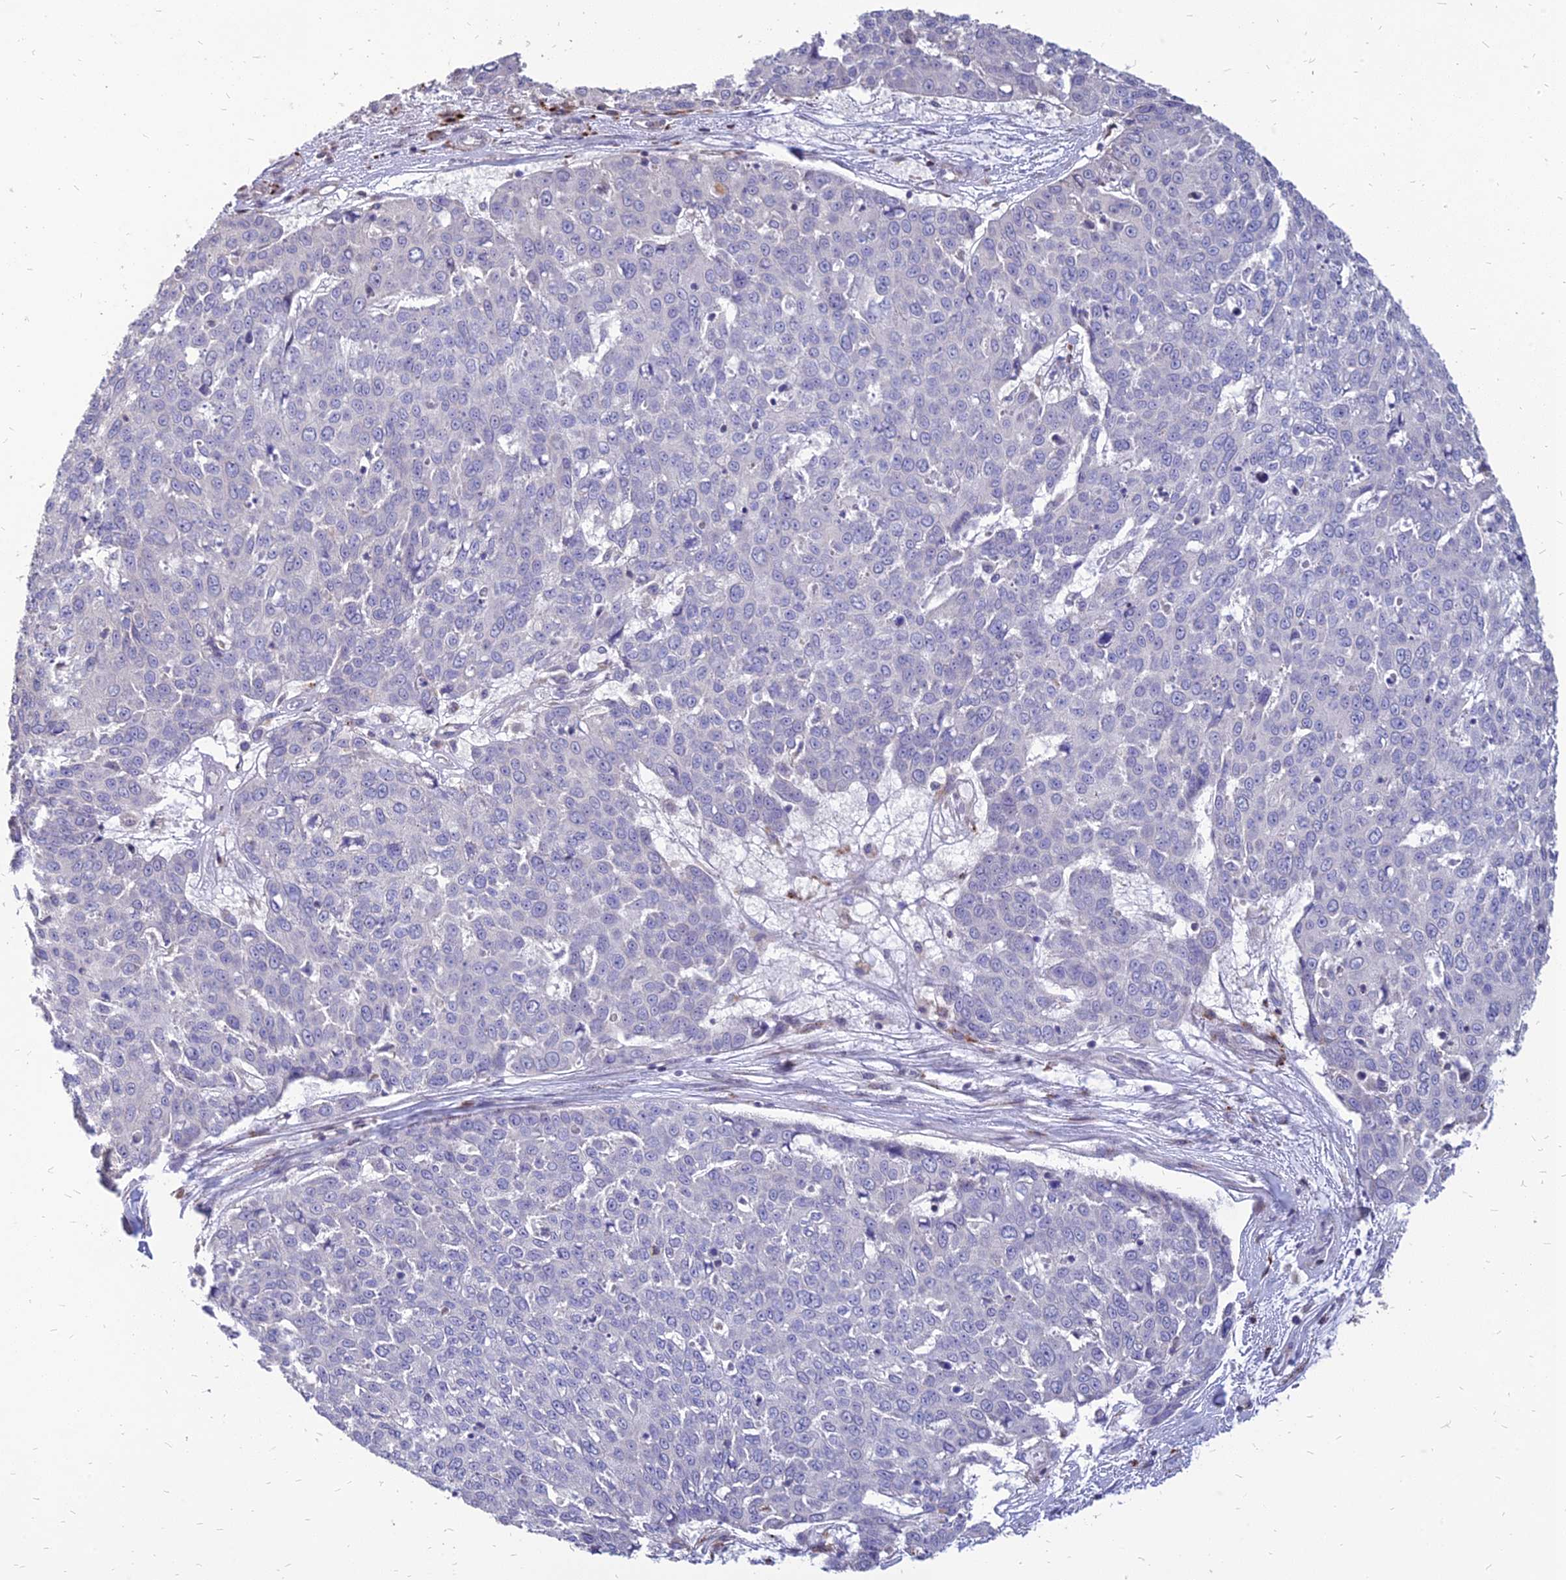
{"staining": {"intensity": "negative", "quantity": "none", "location": "none"}, "tissue": "skin cancer", "cell_type": "Tumor cells", "image_type": "cancer", "snomed": [{"axis": "morphology", "description": "Squamous cell carcinoma, NOS"}, {"axis": "topography", "description": "Skin"}], "caption": "Immunohistochemistry photomicrograph of neoplastic tissue: human squamous cell carcinoma (skin) stained with DAB displays no significant protein positivity in tumor cells.", "gene": "ST3GAL6", "patient": {"sex": "male", "age": 71}}